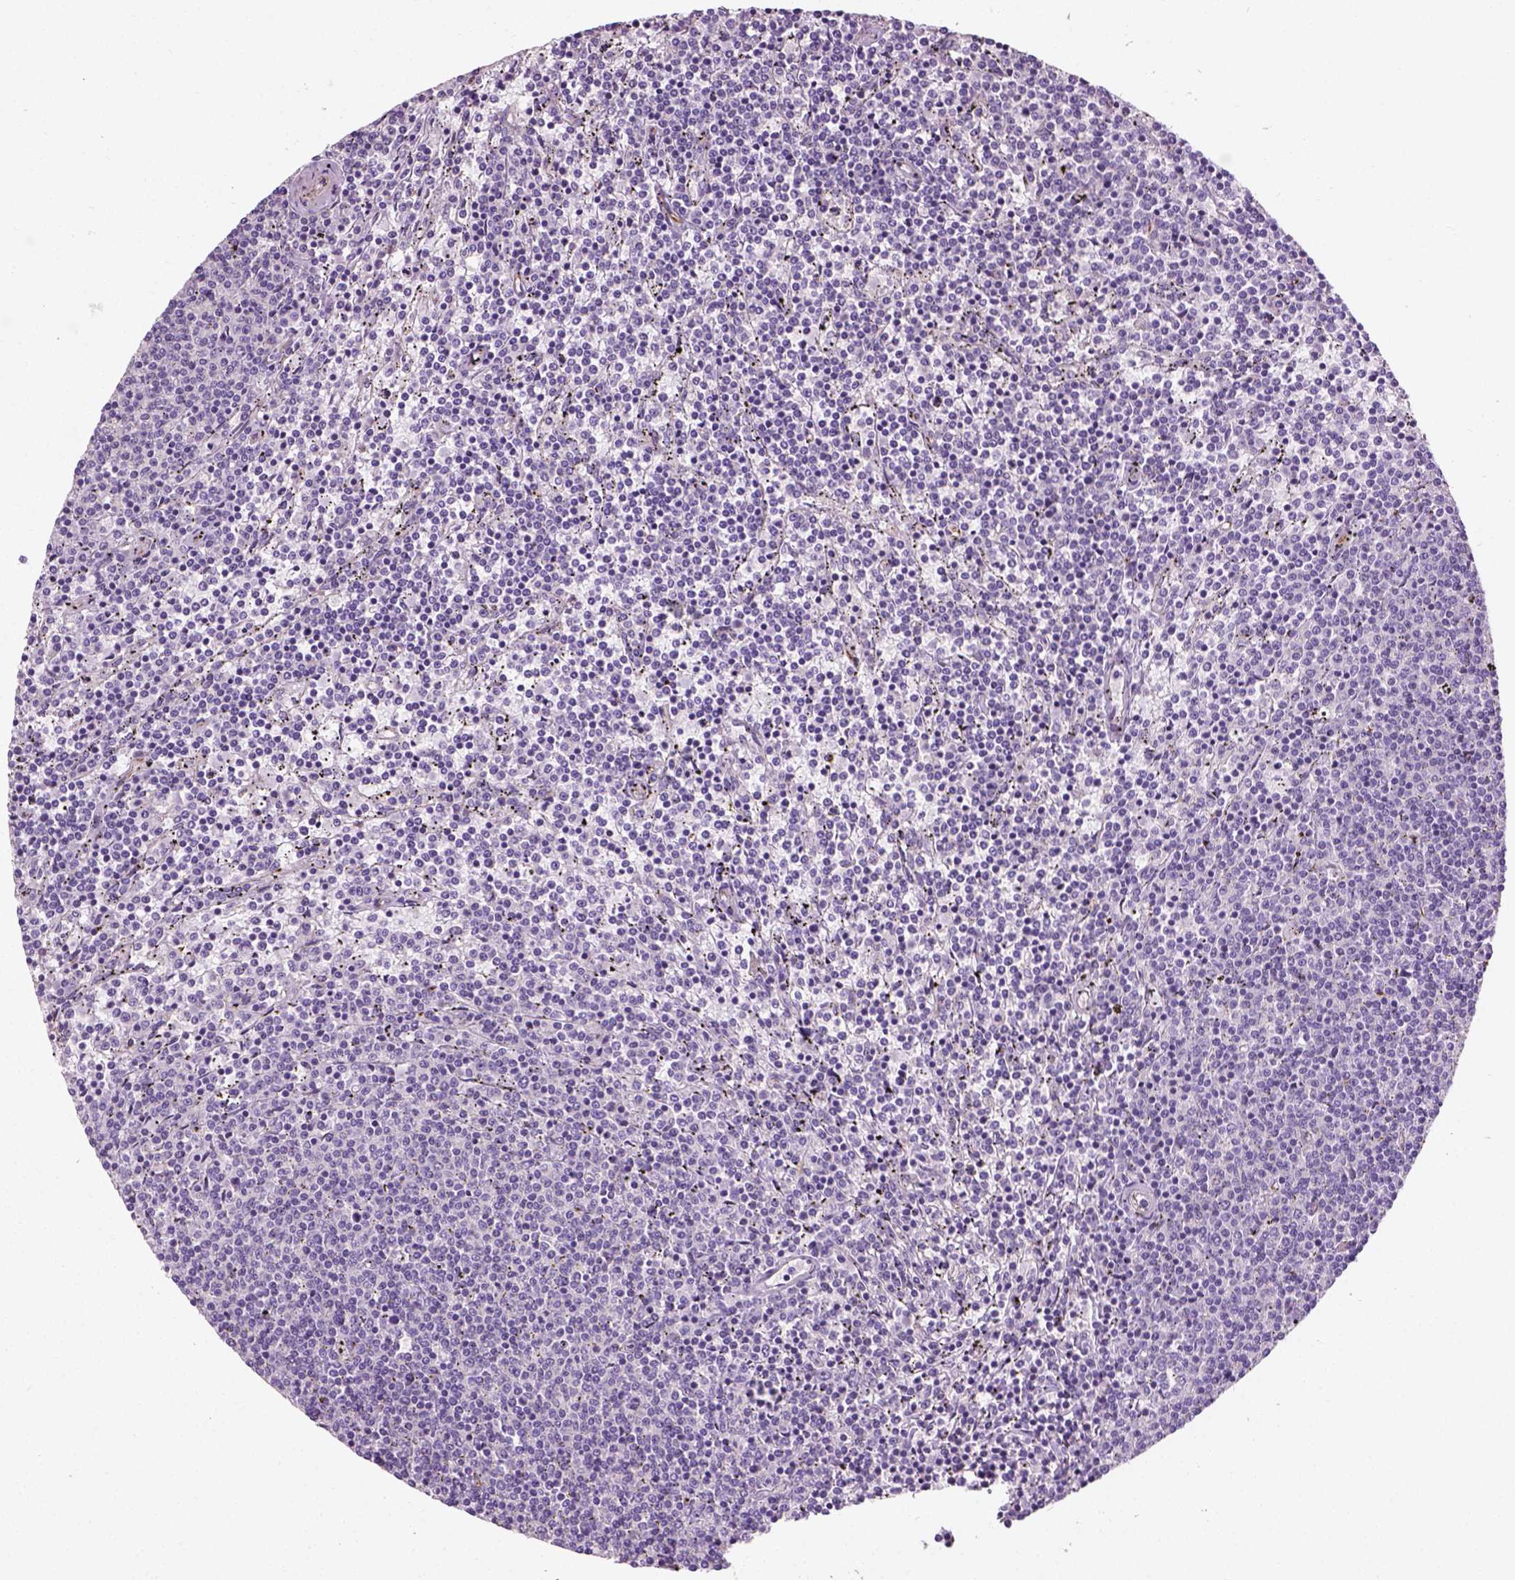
{"staining": {"intensity": "negative", "quantity": "none", "location": "none"}, "tissue": "lymphoma", "cell_type": "Tumor cells", "image_type": "cancer", "snomed": [{"axis": "morphology", "description": "Malignant lymphoma, non-Hodgkin's type, Low grade"}, {"axis": "topography", "description": "Spleen"}], "caption": "Immunohistochemistry (IHC) image of lymphoma stained for a protein (brown), which reveals no expression in tumor cells.", "gene": "PKP3", "patient": {"sex": "female", "age": 50}}